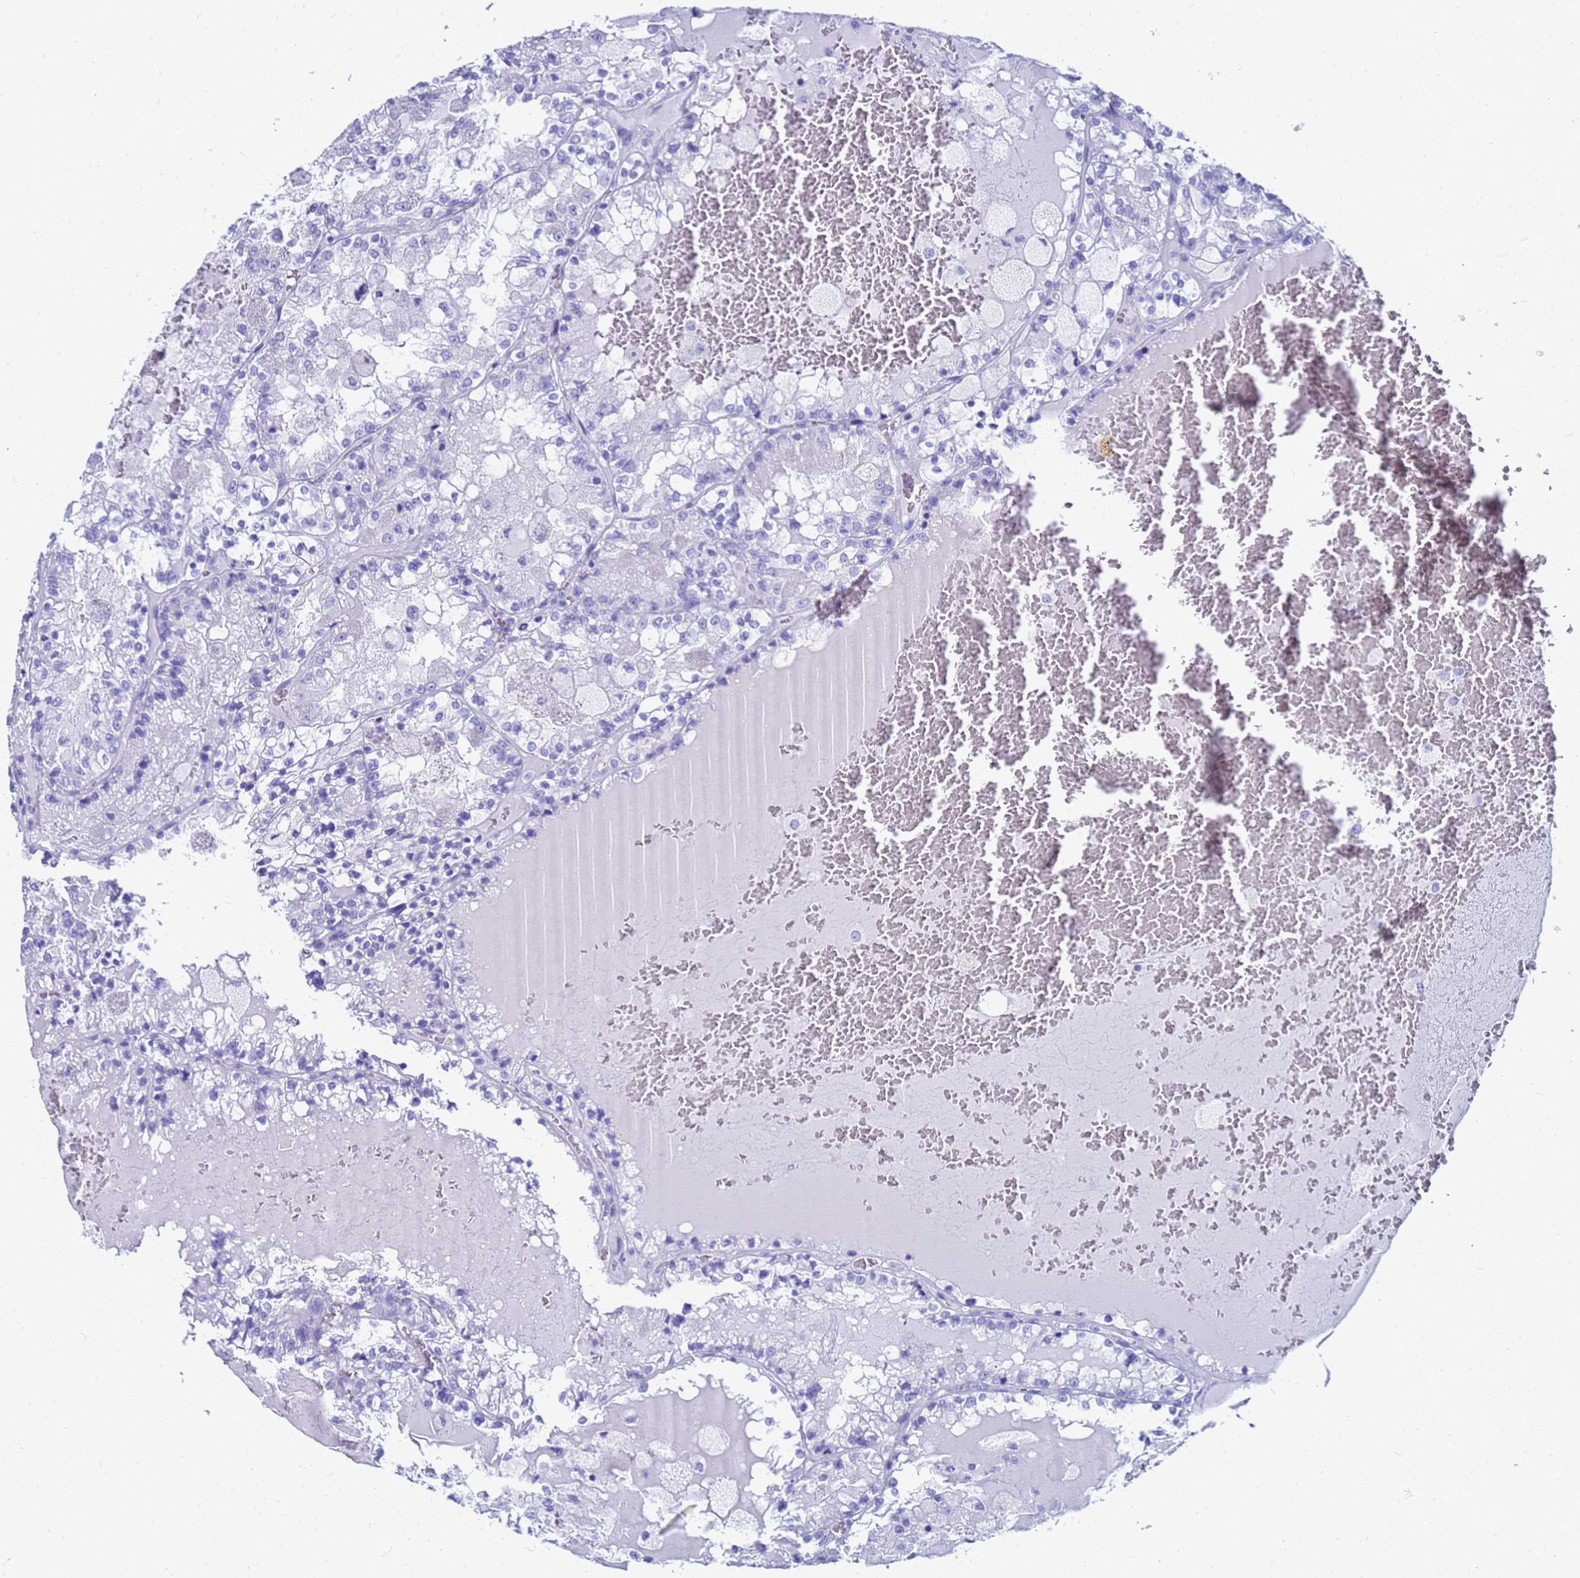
{"staining": {"intensity": "negative", "quantity": "none", "location": "none"}, "tissue": "renal cancer", "cell_type": "Tumor cells", "image_type": "cancer", "snomed": [{"axis": "morphology", "description": "Adenocarcinoma, NOS"}, {"axis": "topography", "description": "Kidney"}], "caption": "Immunohistochemistry (IHC) of human renal adenocarcinoma exhibits no positivity in tumor cells.", "gene": "CKB", "patient": {"sex": "female", "age": 56}}